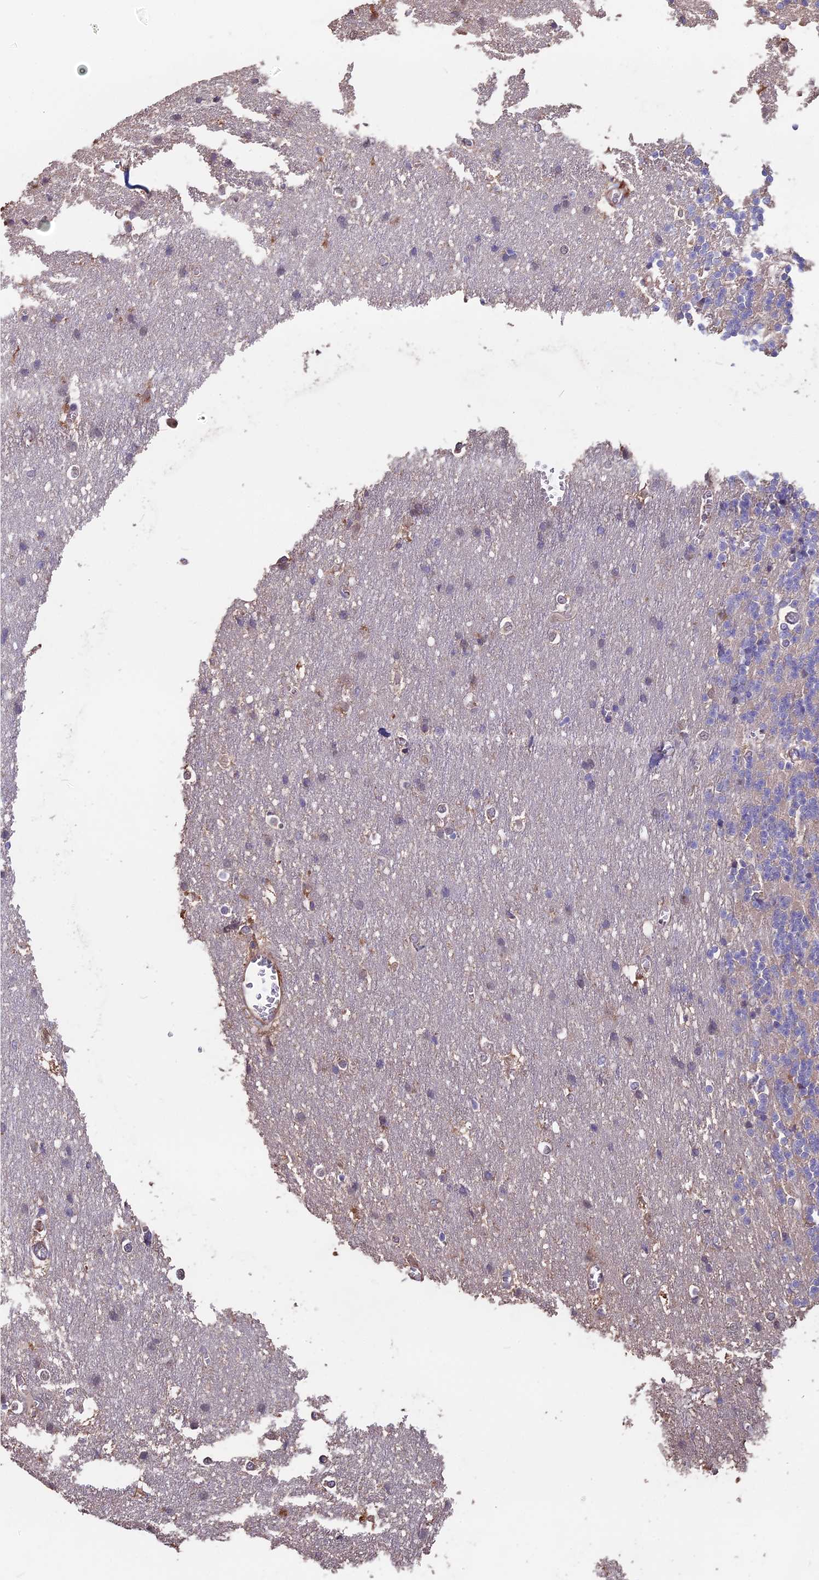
{"staining": {"intensity": "negative", "quantity": "none", "location": "none"}, "tissue": "cerebellum", "cell_type": "Cells in granular layer", "image_type": "normal", "snomed": [{"axis": "morphology", "description": "Normal tissue, NOS"}, {"axis": "topography", "description": "Cerebellum"}], "caption": "DAB (3,3'-diaminobenzidine) immunohistochemical staining of benign human cerebellum displays no significant staining in cells in granular layer.", "gene": "SEH1L", "patient": {"sex": "male", "age": 37}}